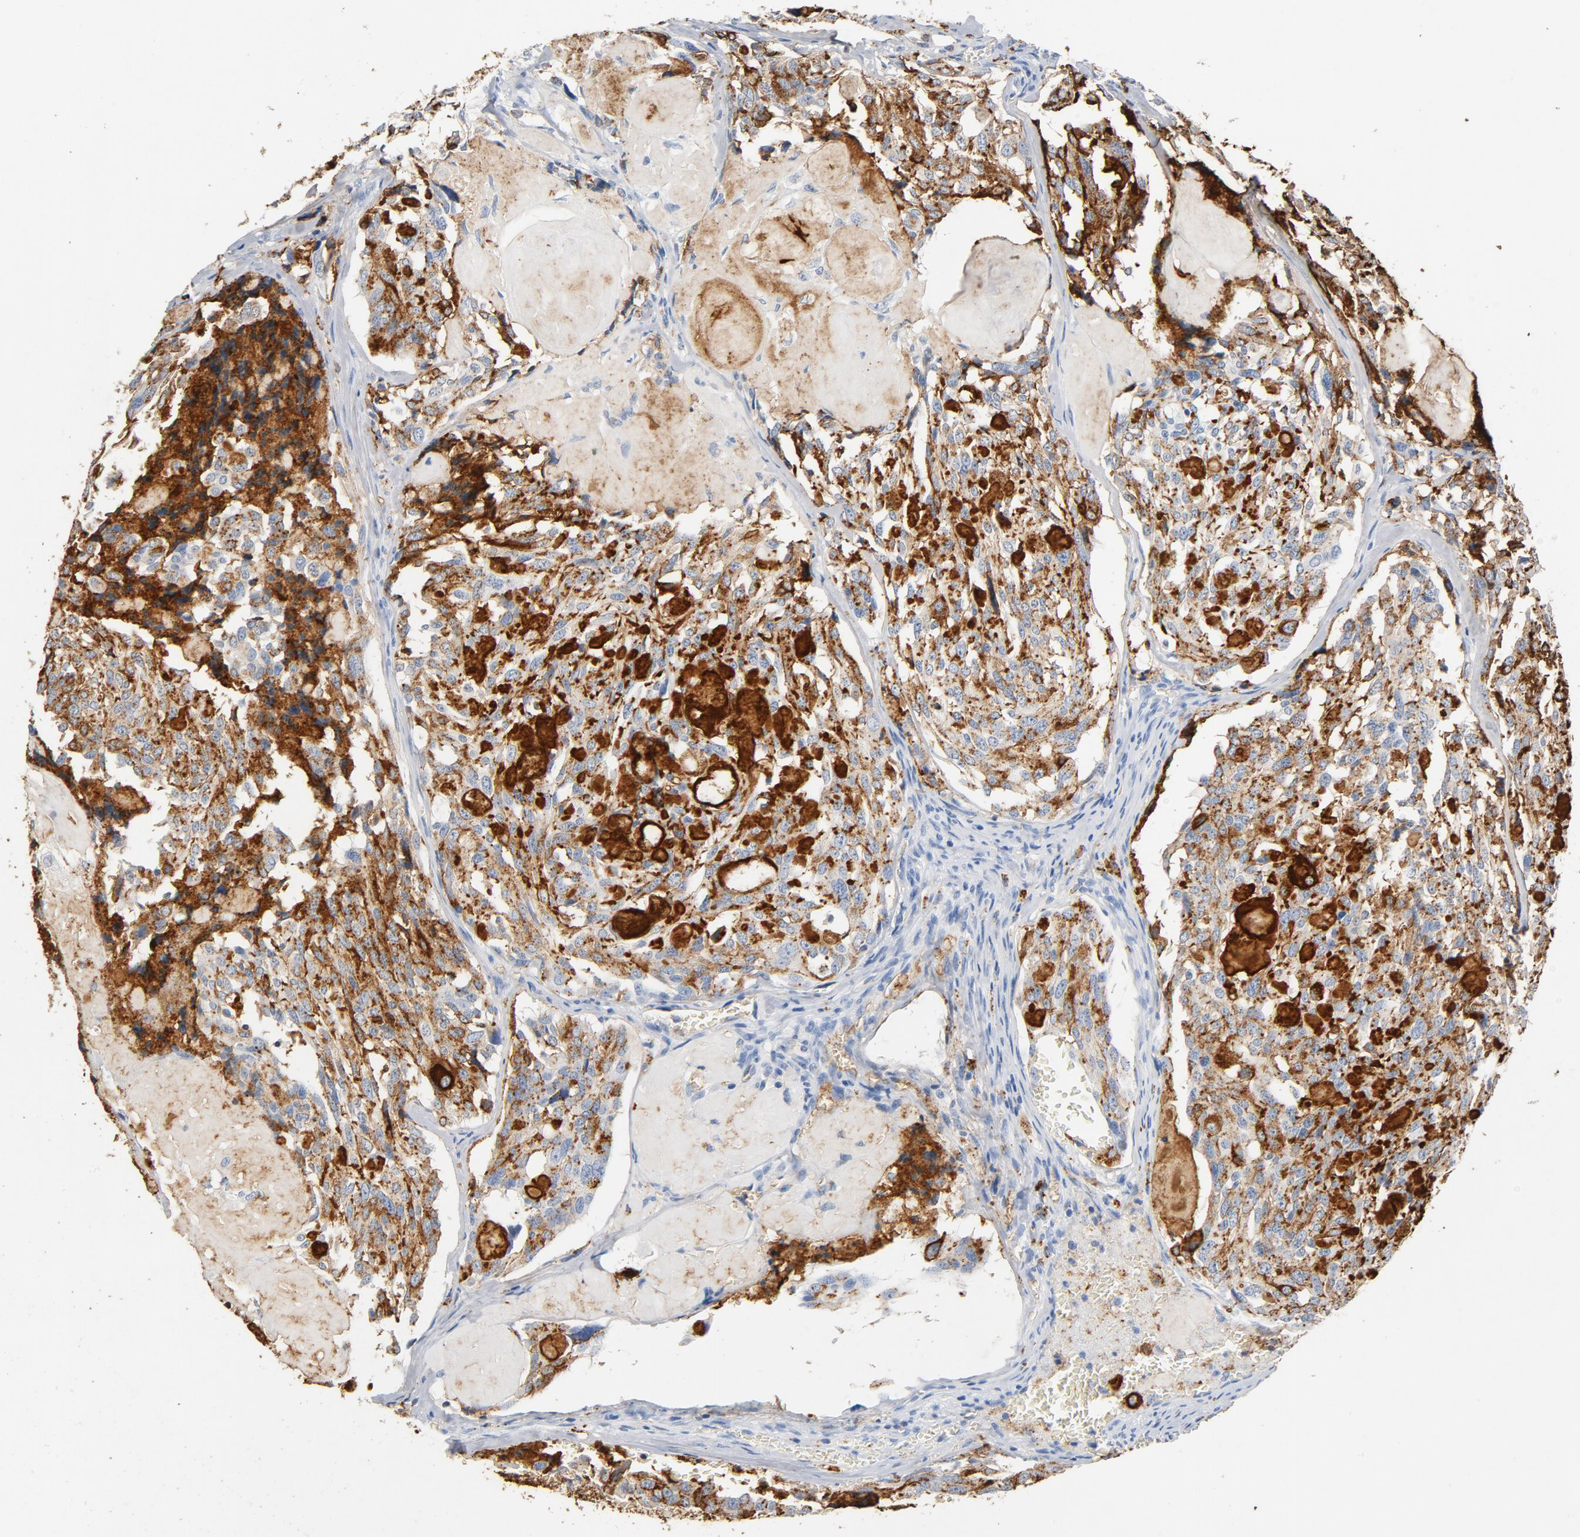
{"staining": {"intensity": "strong", "quantity": ">75%", "location": "cytoplasmic/membranous"}, "tissue": "thyroid cancer", "cell_type": "Tumor cells", "image_type": "cancer", "snomed": [{"axis": "morphology", "description": "Carcinoma, NOS"}, {"axis": "morphology", "description": "Carcinoid, malignant, NOS"}, {"axis": "topography", "description": "Thyroid gland"}], "caption": "IHC (DAB (3,3'-diaminobenzidine)) staining of human thyroid cancer demonstrates strong cytoplasmic/membranous protein expression in about >75% of tumor cells. Nuclei are stained in blue.", "gene": "PTPRB", "patient": {"sex": "male", "age": 33}}